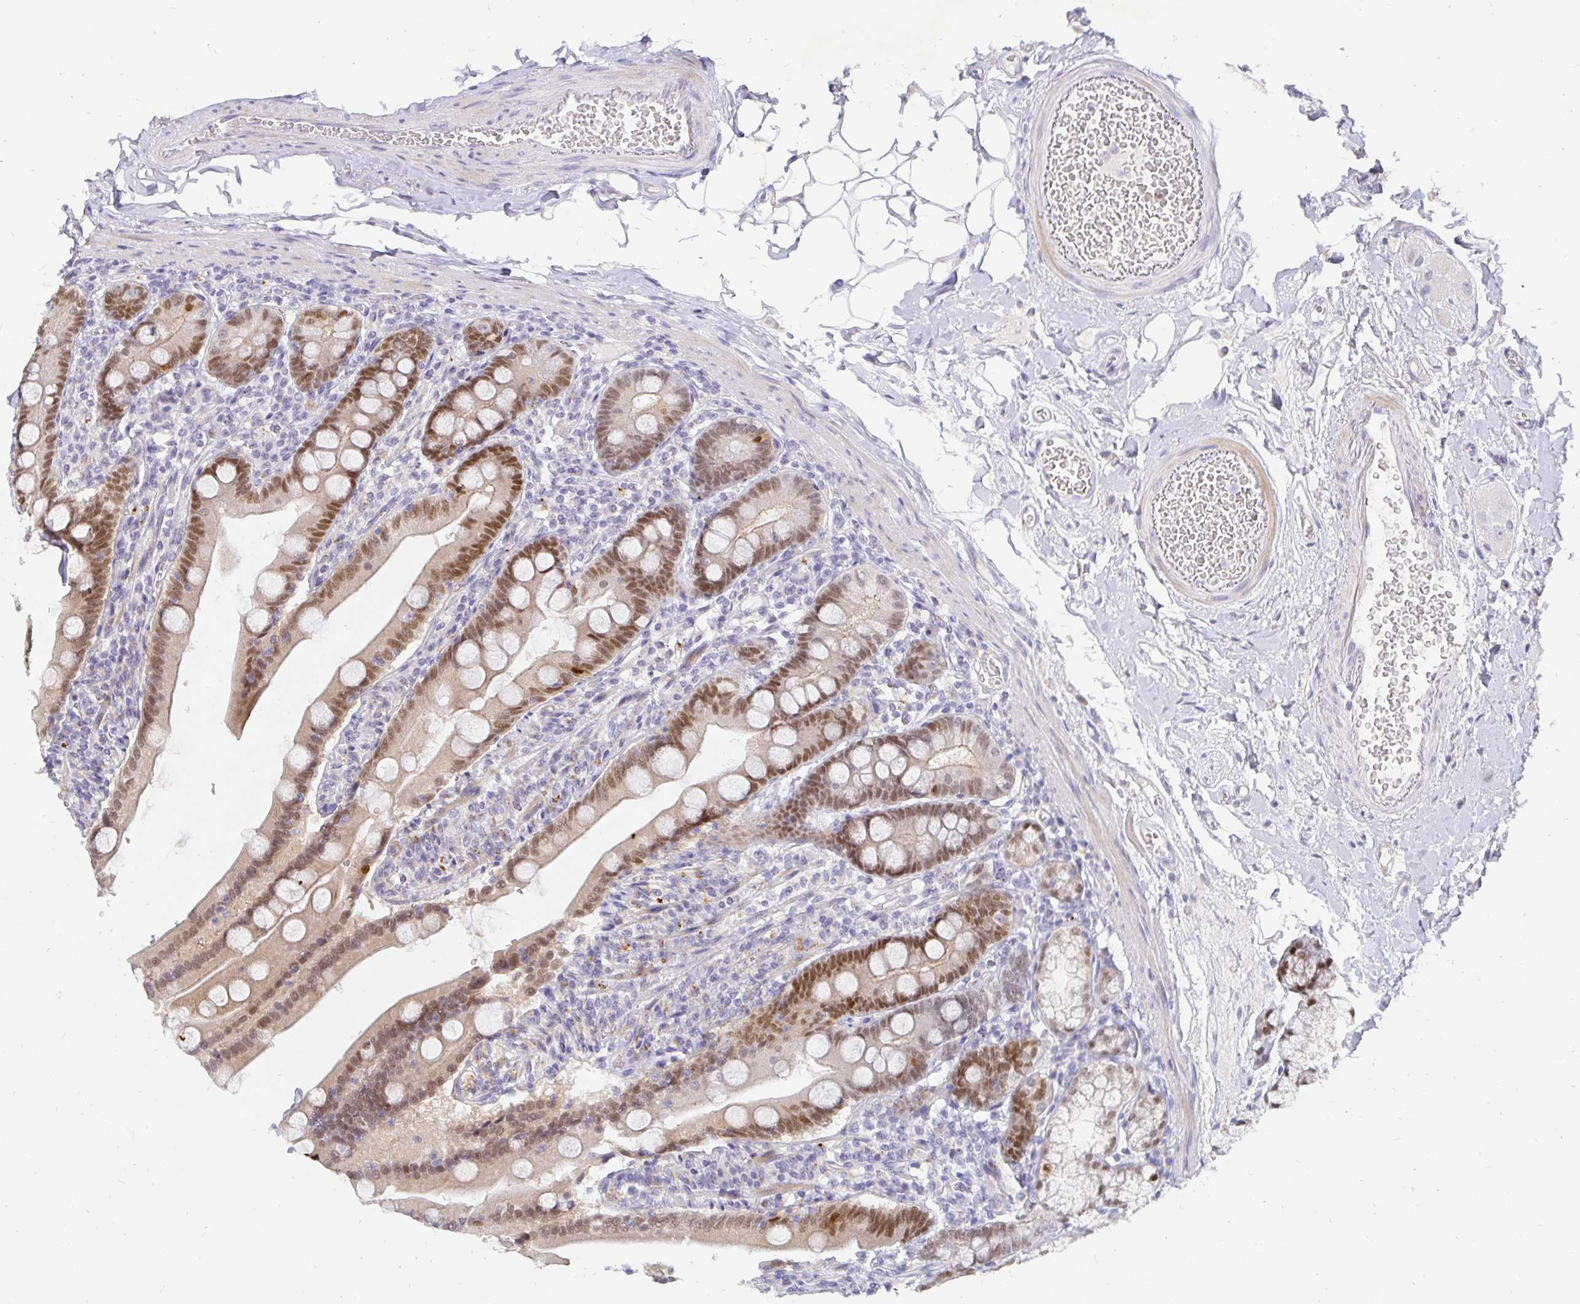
{"staining": {"intensity": "moderate", "quantity": ">75%", "location": "nuclear"}, "tissue": "duodenum", "cell_type": "Glandular cells", "image_type": "normal", "snomed": [{"axis": "morphology", "description": "Normal tissue, NOS"}, {"axis": "topography", "description": "Duodenum"}], "caption": "Unremarkable duodenum shows moderate nuclear positivity in about >75% of glandular cells, visualized by immunohistochemistry.", "gene": "PDX1", "patient": {"sex": "female", "age": 67}}